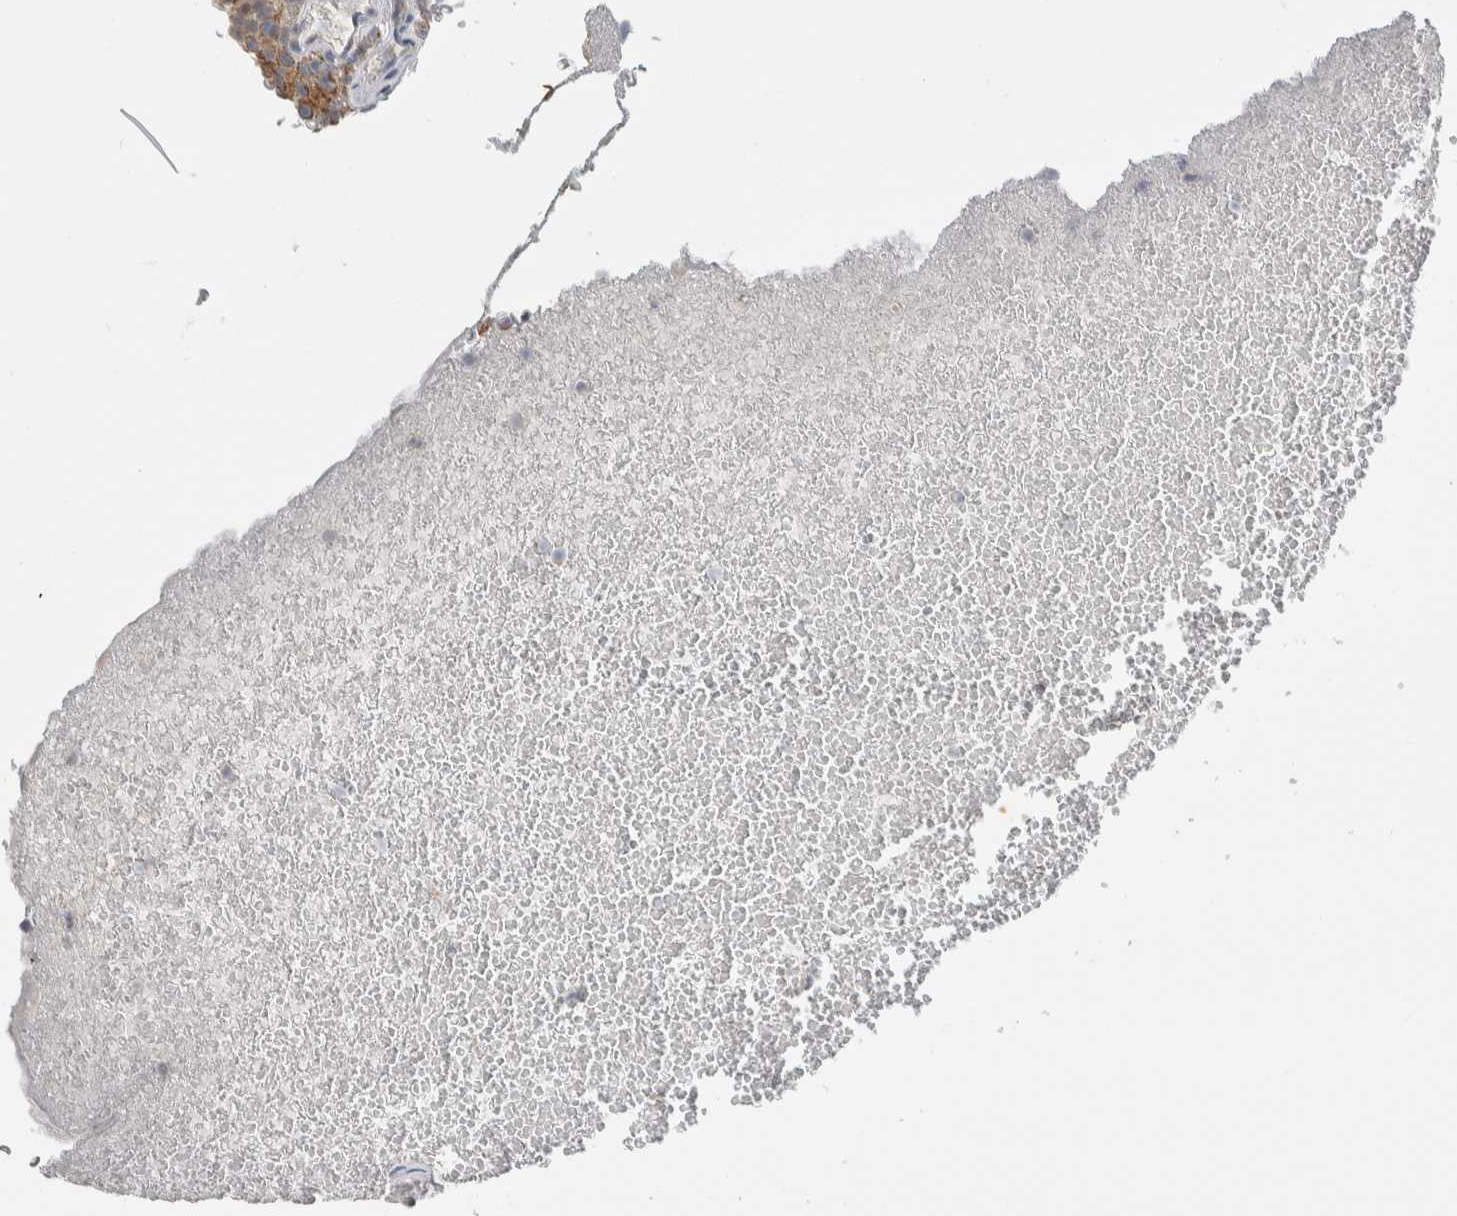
{"staining": {"intensity": "moderate", "quantity": ">75%", "location": "cytoplasmic/membranous,nuclear"}, "tissue": "urothelial cancer", "cell_type": "Tumor cells", "image_type": "cancer", "snomed": [{"axis": "morphology", "description": "Urothelial carcinoma, Low grade"}, {"axis": "topography", "description": "Urinary bladder"}], "caption": "This is an image of immunohistochemistry staining of urothelial cancer, which shows moderate staining in the cytoplasmic/membranous and nuclear of tumor cells.", "gene": "SHPK", "patient": {"sex": "male", "age": 78}}